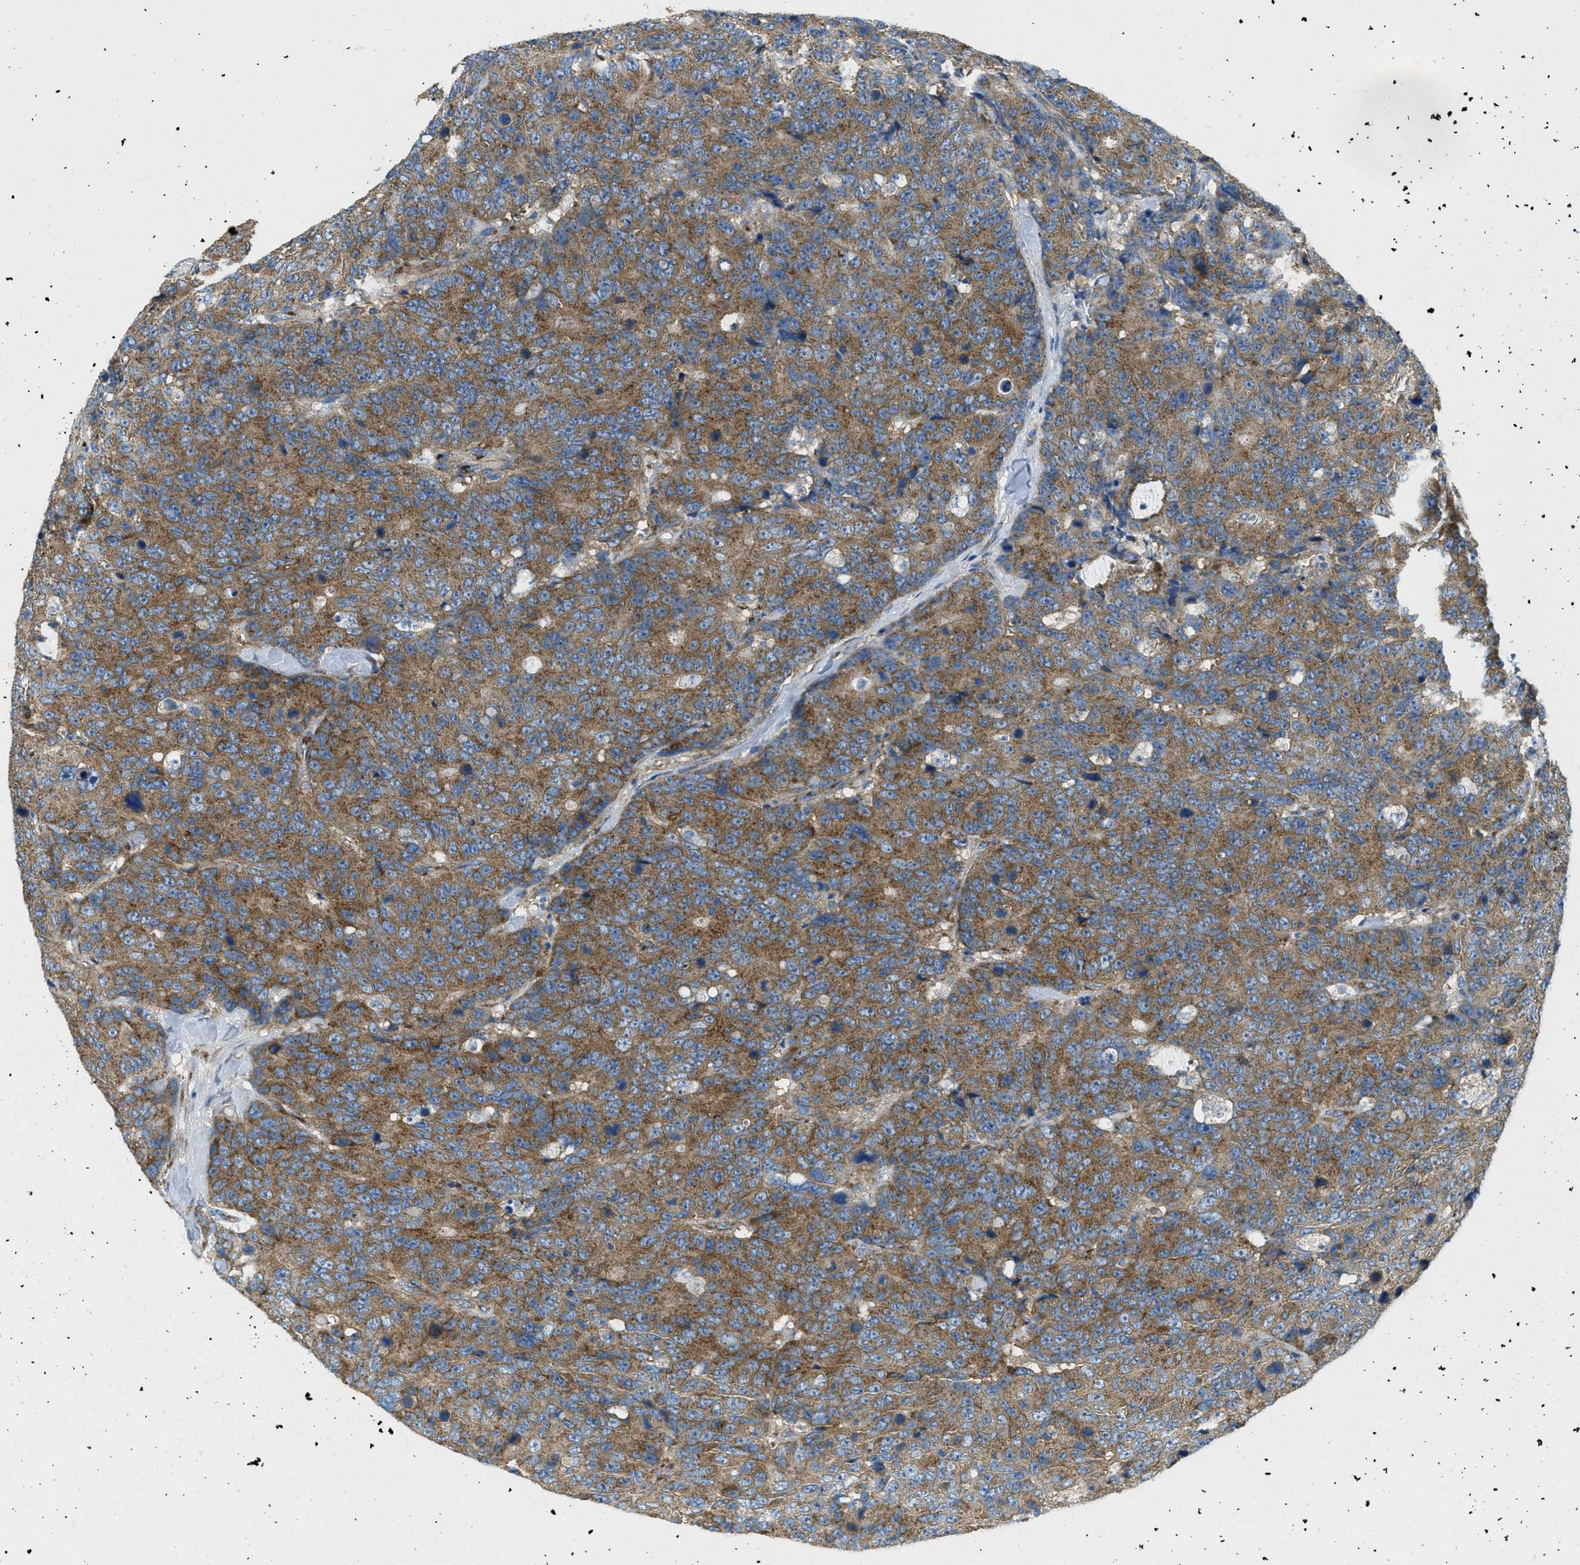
{"staining": {"intensity": "moderate", "quantity": ">75%", "location": "cytoplasmic/membranous"}, "tissue": "colorectal cancer", "cell_type": "Tumor cells", "image_type": "cancer", "snomed": [{"axis": "morphology", "description": "Adenocarcinoma, NOS"}, {"axis": "topography", "description": "Colon"}], "caption": "High-magnification brightfield microscopy of adenocarcinoma (colorectal) stained with DAB (3,3'-diaminobenzidine) (brown) and counterstained with hematoxylin (blue). tumor cells exhibit moderate cytoplasmic/membranous positivity is appreciated in about>75% of cells.", "gene": "AP2B1", "patient": {"sex": "female", "age": 86}}